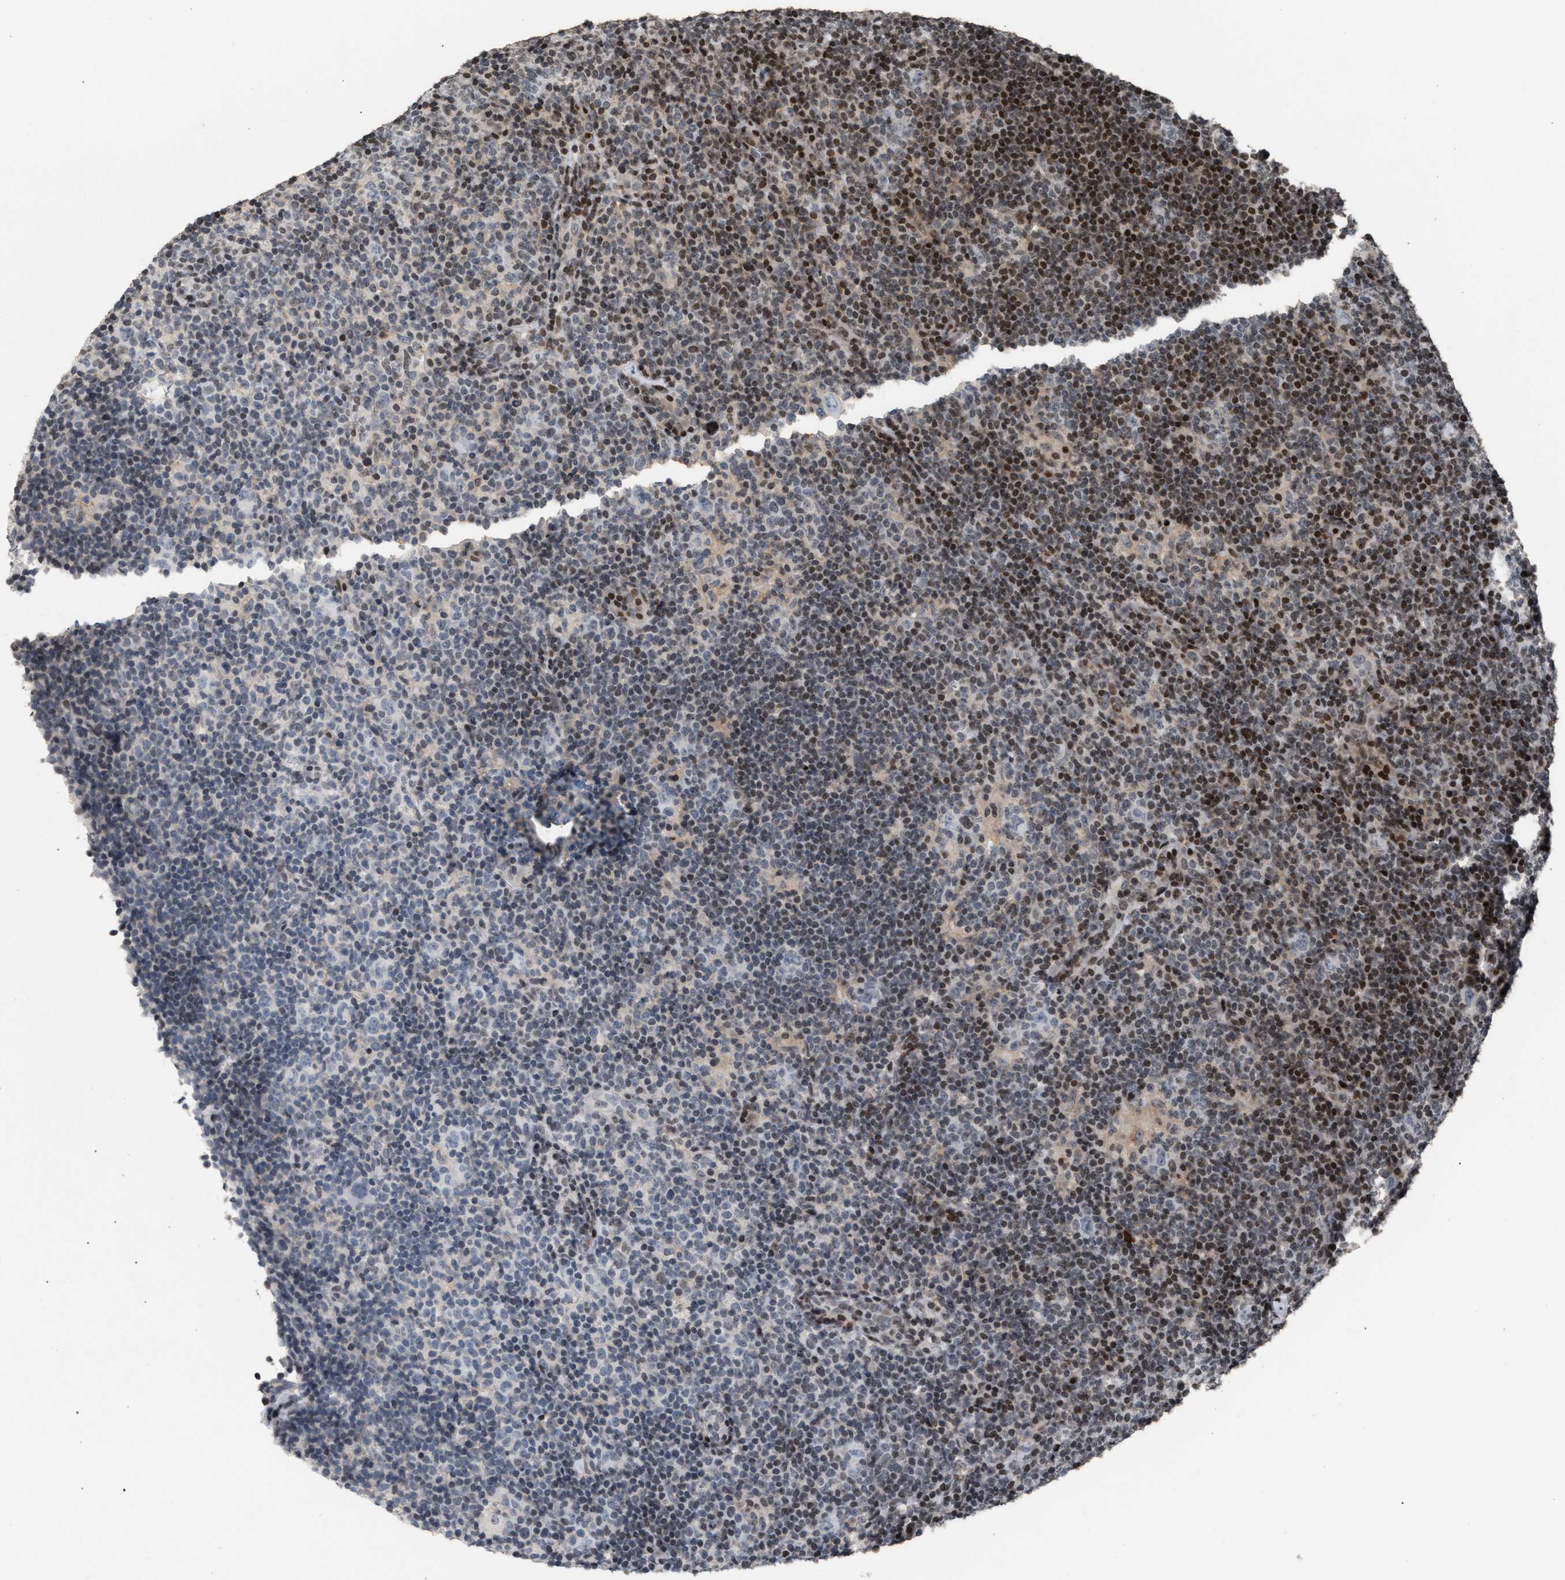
{"staining": {"intensity": "negative", "quantity": "none", "location": "none"}, "tissue": "lymphoma", "cell_type": "Tumor cells", "image_type": "cancer", "snomed": [{"axis": "morphology", "description": "Hodgkin's disease, NOS"}, {"axis": "topography", "description": "Lymph node"}], "caption": "Photomicrograph shows no protein staining in tumor cells of lymphoma tissue.", "gene": "FOXD3", "patient": {"sex": "female", "age": 57}}